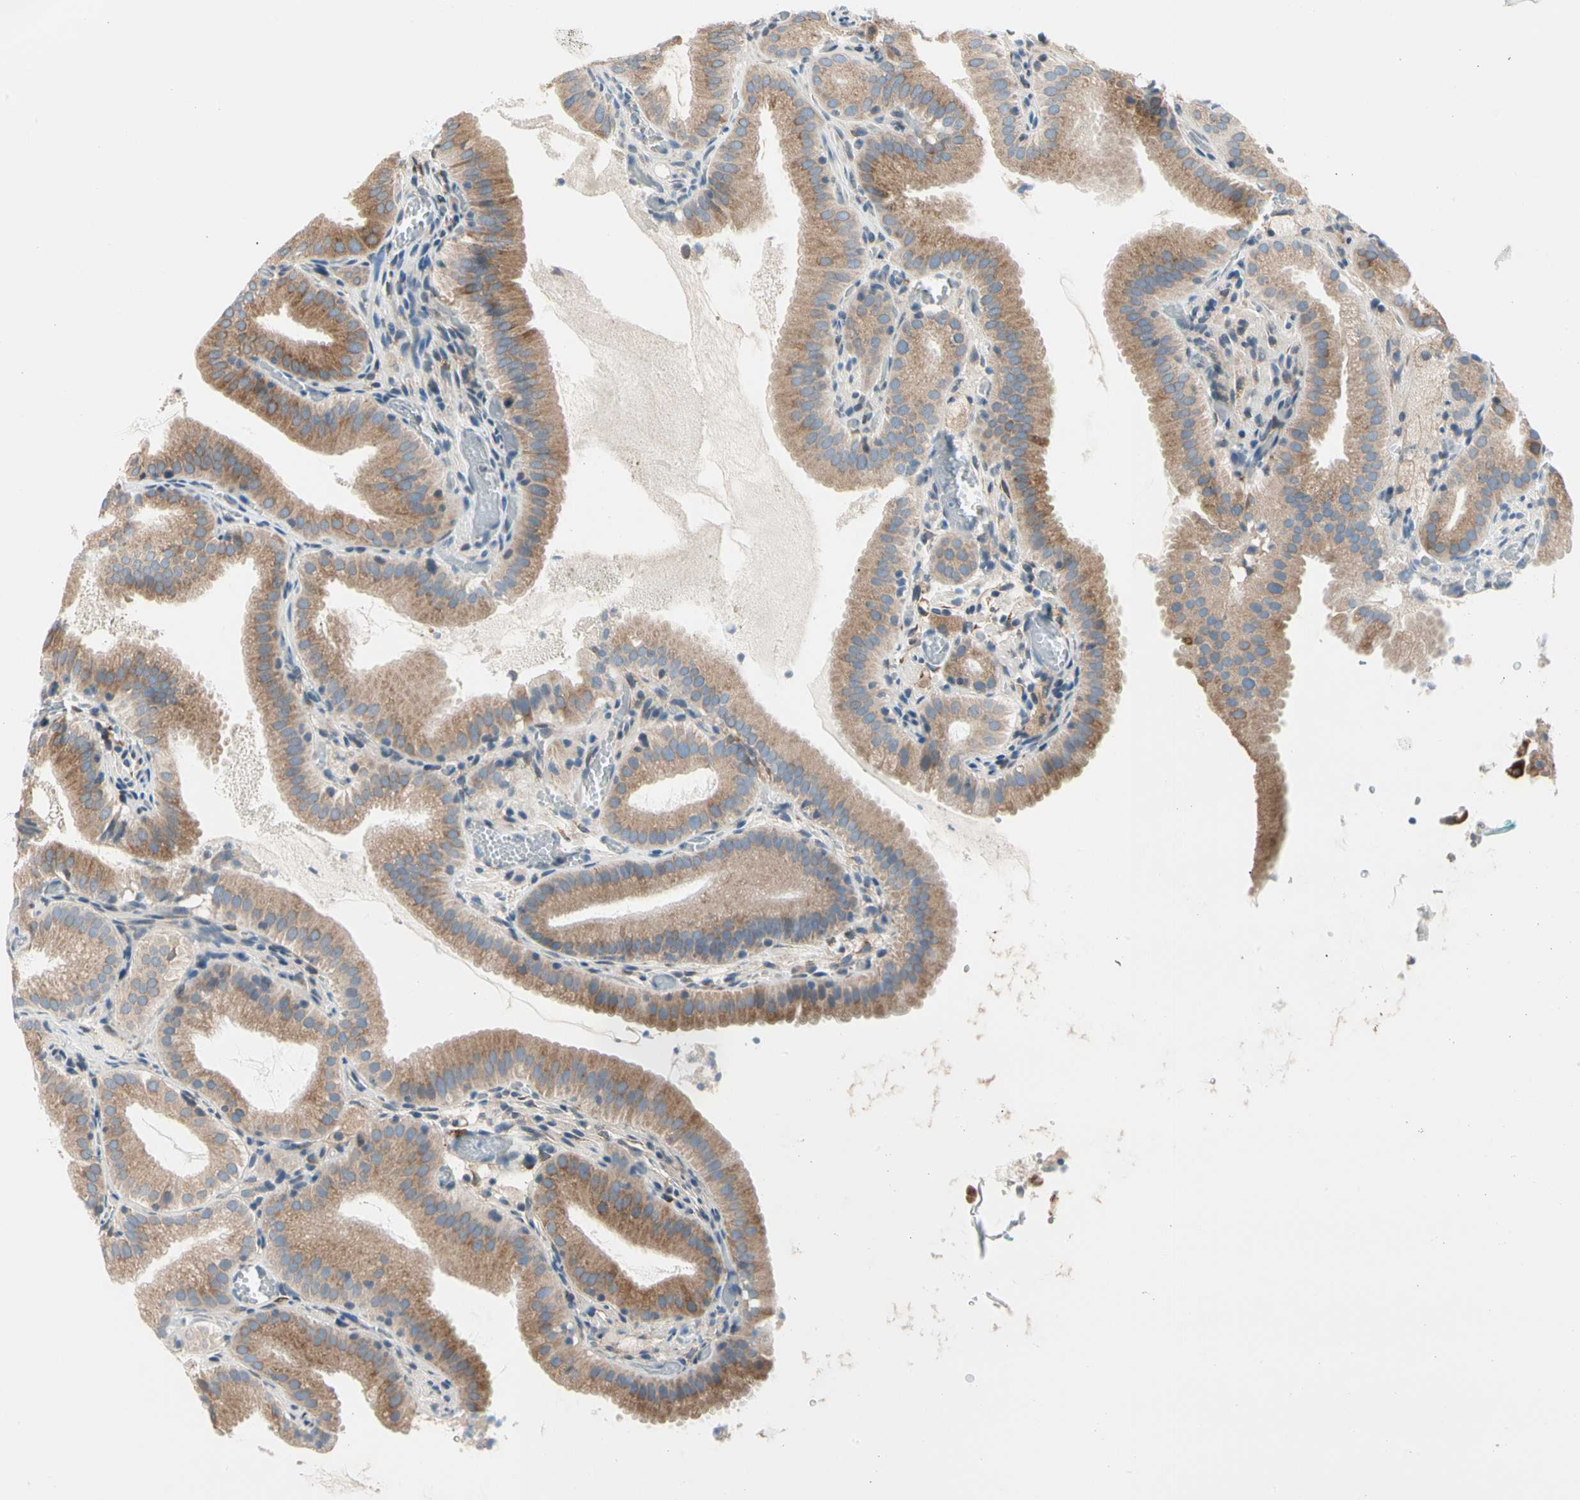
{"staining": {"intensity": "moderate", "quantity": ">75%", "location": "cytoplasmic/membranous"}, "tissue": "gallbladder", "cell_type": "Glandular cells", "image_type": "normal", "snomed": [{"axis": "morphology", "description": "Normal tissue, NOS"}, {"axis": "topography", "description": "Gallbladder"}], "caption": "About >75% of glandular cells in normal gallbladder exhibit moderate cytoplasmic/membranous protein positivity as visualized by brown immunohistochemical staining.", "gene": "LRPAP1", "patient": {"sex": "male", "age": 54}}